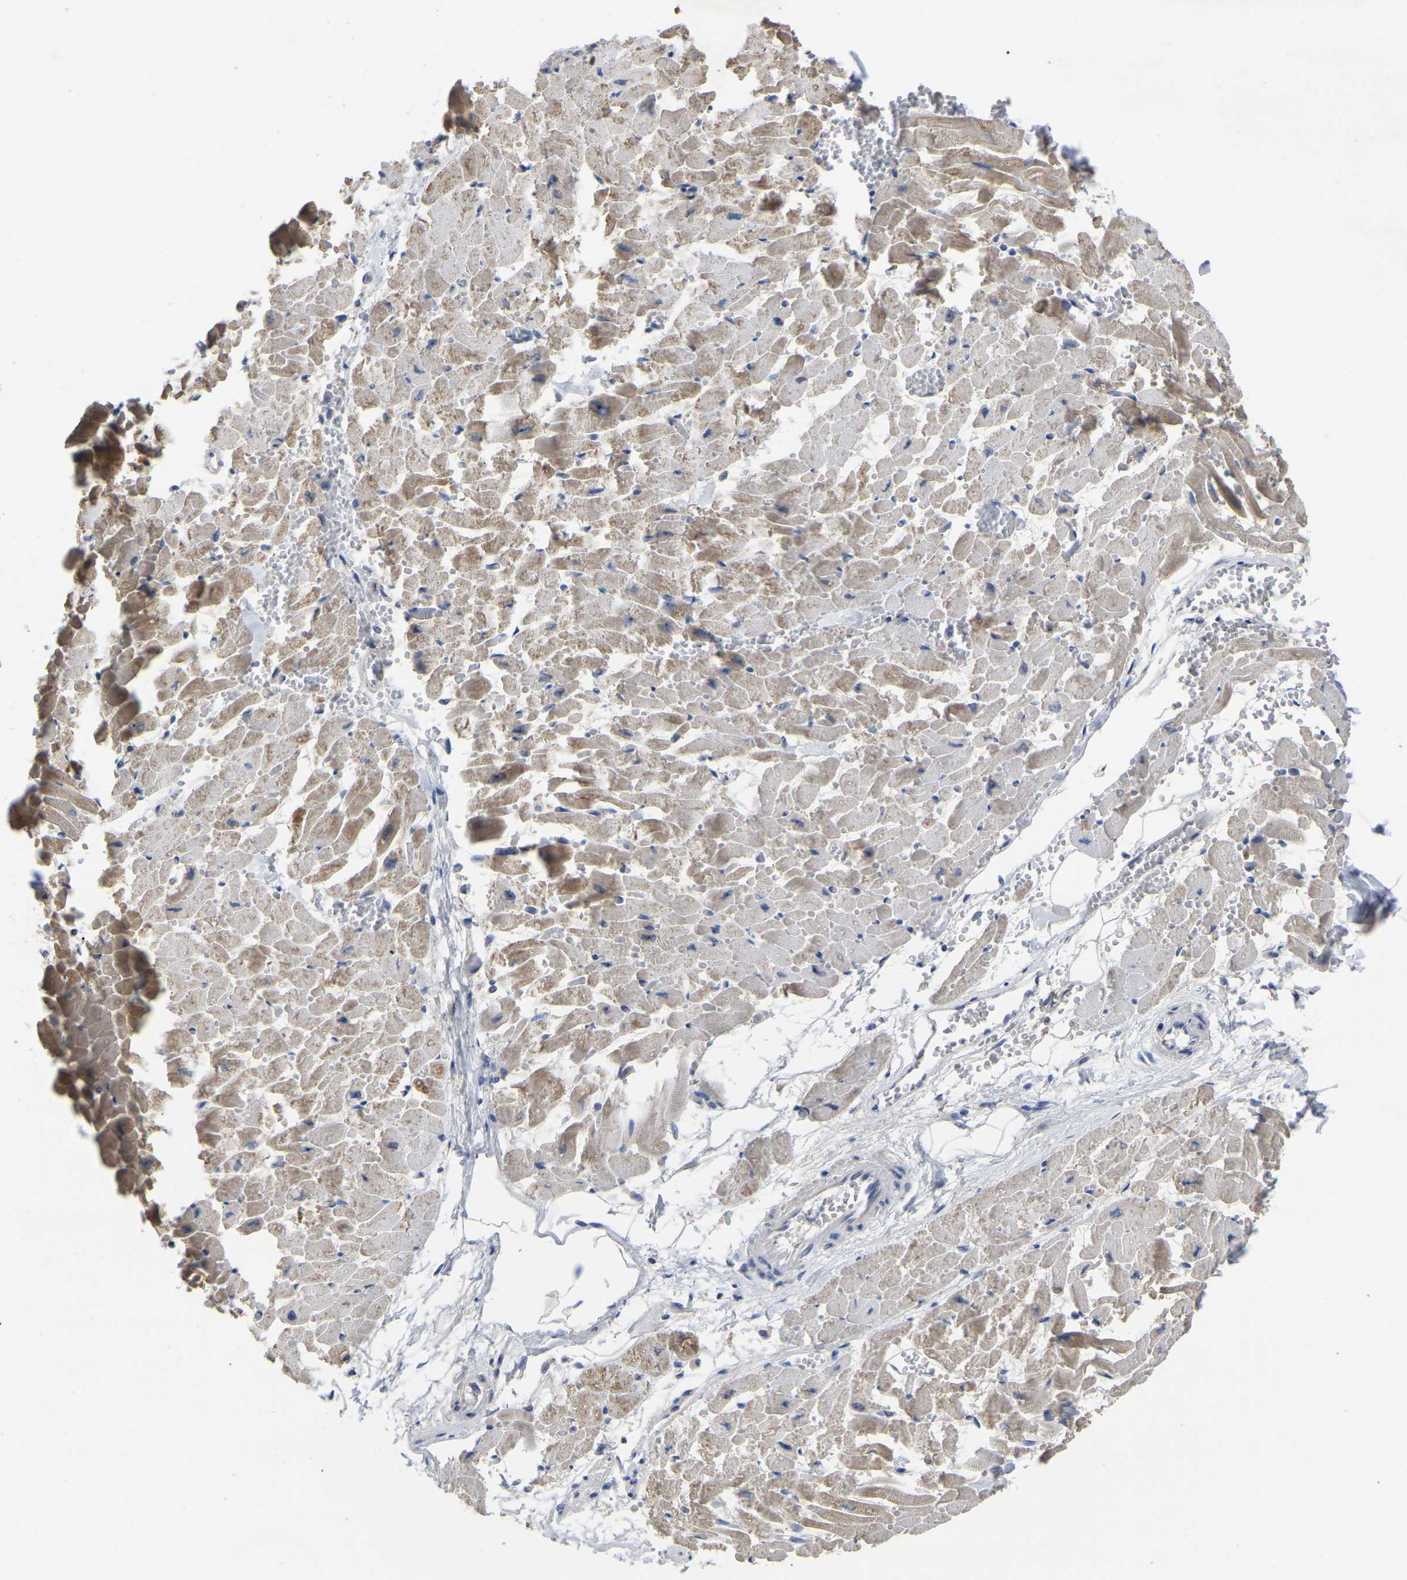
{"staining": {"intensity": "moderate", "quantity": ">75%", "location": "cytoplasmic/membranous"}, "tissue": "heart muscle", "cell_type": "Cardiomyocytes", "image_type": "normal", "snomed": [{"axis": "morphology", "description": "Normal tissue, NOS"}, {"axis": "topography", "description": "Heart"}], "caption": "DAB immunohistochemical staining of normal heart muscle demonstrates moderate cytoplasmic/membranous protein staining in about >75% of cardiomyocytes.", "gene": "NOP53", "patient": {"sex": "female", "age": 19}}